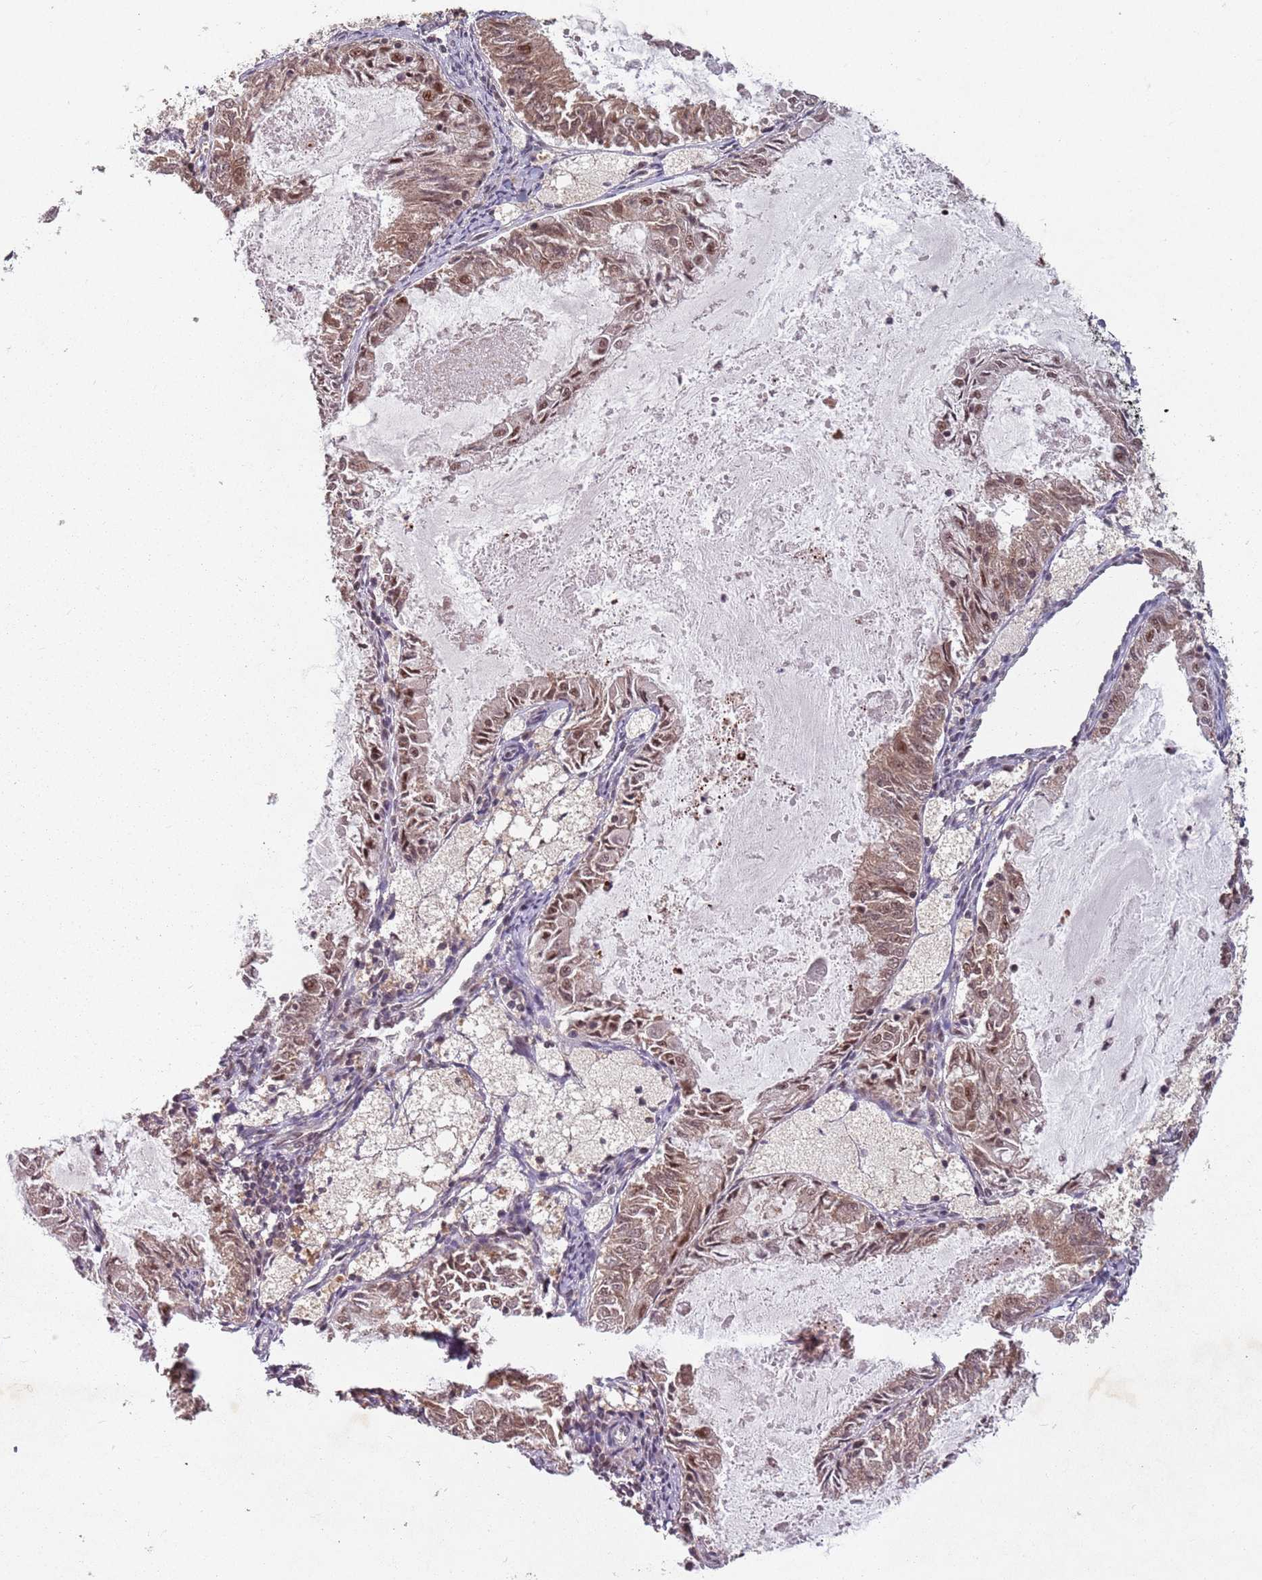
{"staining": {"intensity": "moderate", "quantity": ">75%", "location": "nuclear"}, "tissue": "endometrial cancer", "cell_type": "Tumor cells", "image_type": "cancer", "snomed": [{"axis": "morphology", "description": "Adenocarcinoma, NOS"}, {"axis": "topography", "description": "Endometrium"}], "caption": "Endometrial cancer stained with a protein marker shows moderate staining in tumor cells.", "gene": "NCBP1", "patient": {"sex": "female", "age": 57}}